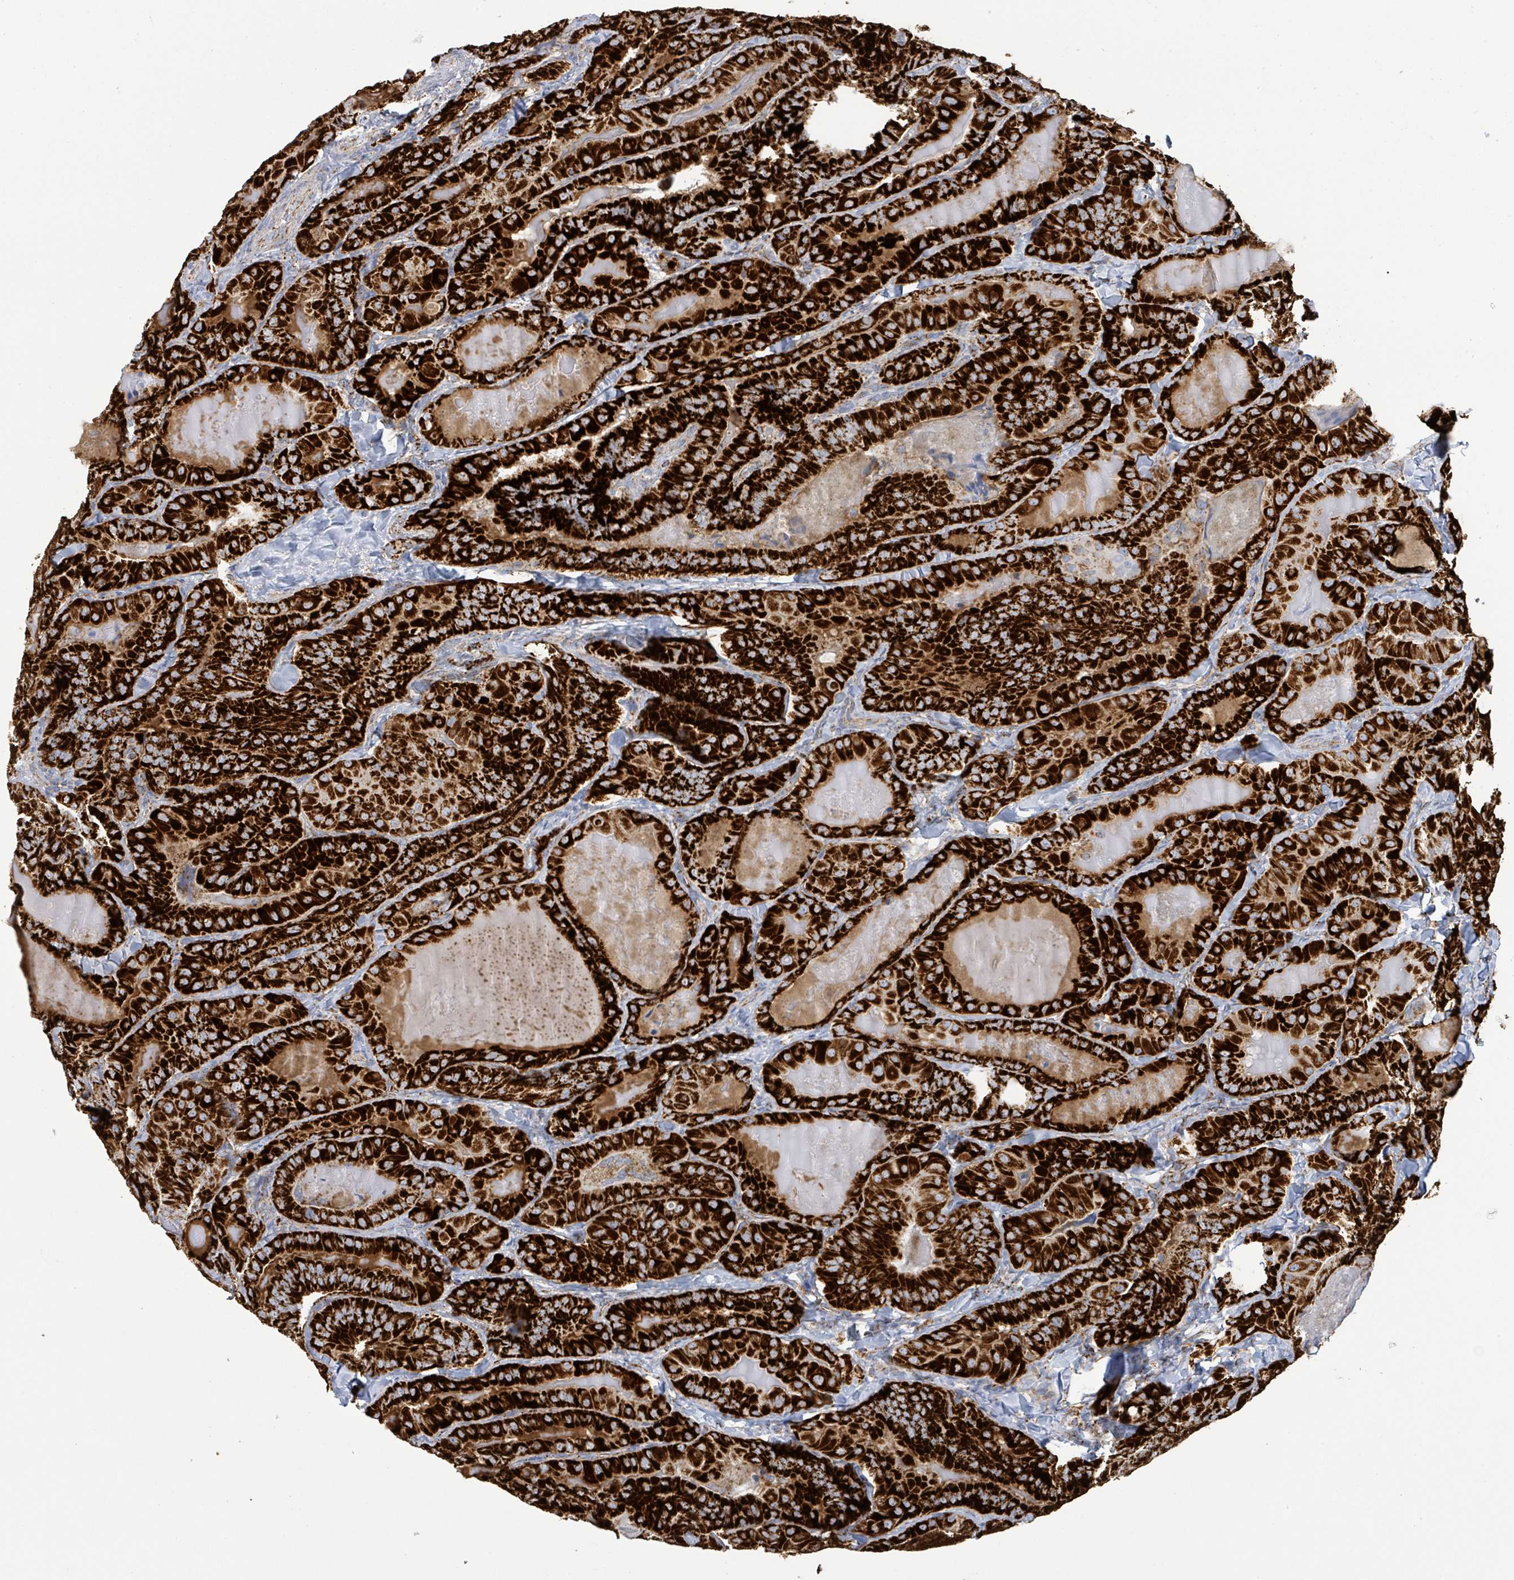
{"staining": {"intensity": "strong", "quantity": ">75%", "location": "cytoplasmic/membranous"}, "tissue": "thyroid cancer", "cell_type": "Tumor cells", "image_type": "cancer", "snomed": [{"axis": "morphology", "description": "Papillary adenocarcinoma, NOS"}, {"axis": "topography", "description": "Thyroid gland"}], "caption": "Thyroid papillary adenocarcinoma tissue shows strong cytoplasmic/membranous positivity in approximately >75% of tumor cells", "gene": "SUCLG2", "patient": {"sex": "female", "age": 68}}